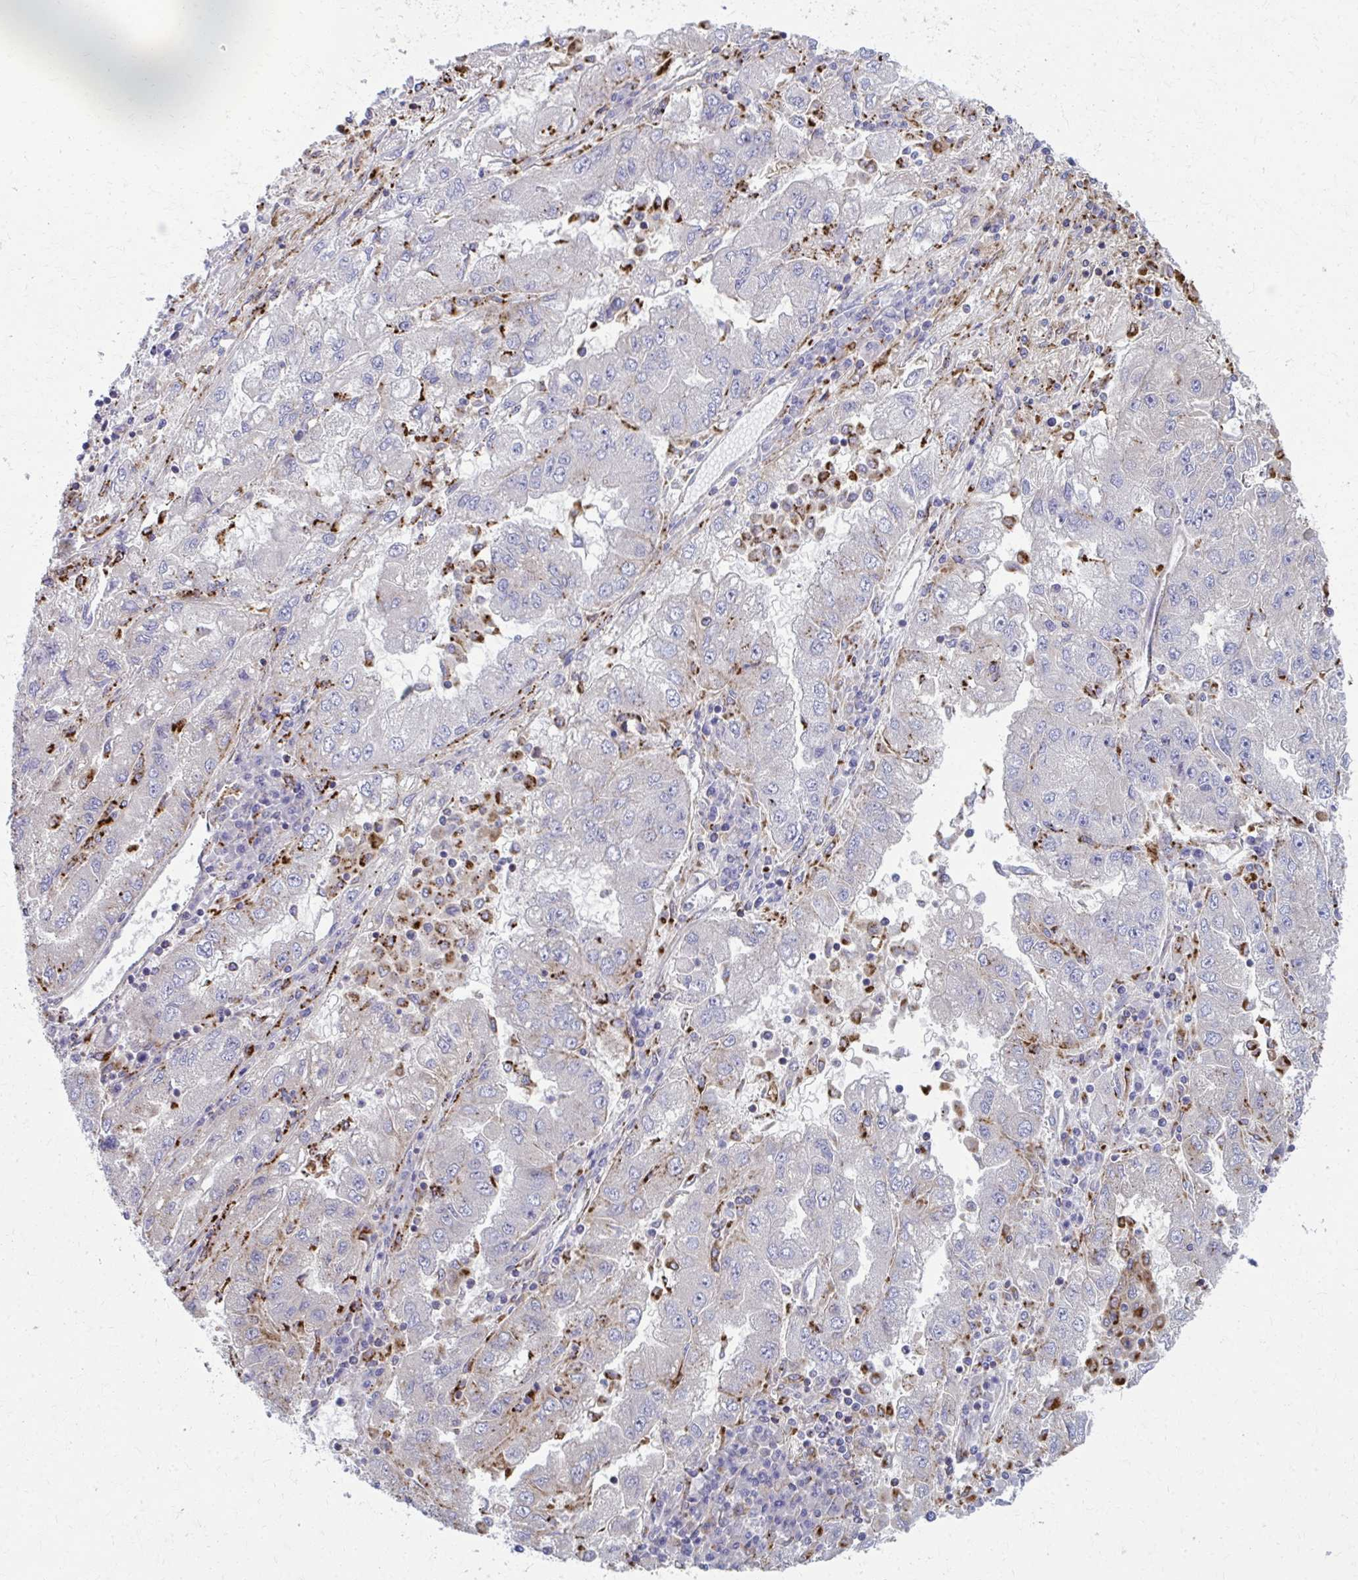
{"staining": {"intensity": "moderate", "quantity": ">75%", "location": "cytoplasmic/membranous"}, "tissue": "lung cancer", "cell_type": "Tumor cells", "image_type": "cancer", "snomed": [{"axis": "morphology", "description": "Adenocarcinoma, NOS"}, {"axis": "morphology", "description": "Adenocarcinoma primary or metastatic"}, {"axis": "topography", "description": "Lung"}], "caption": "A photomicrograph showing moderate cytoplasmic/membranous expression in about >75% of tumor cells in lung adenocarcinoma, as visualized by brown immunohistochemical staining.", "gene": "LRRC4B", "patient": {"sex": "male", "age": 74}}